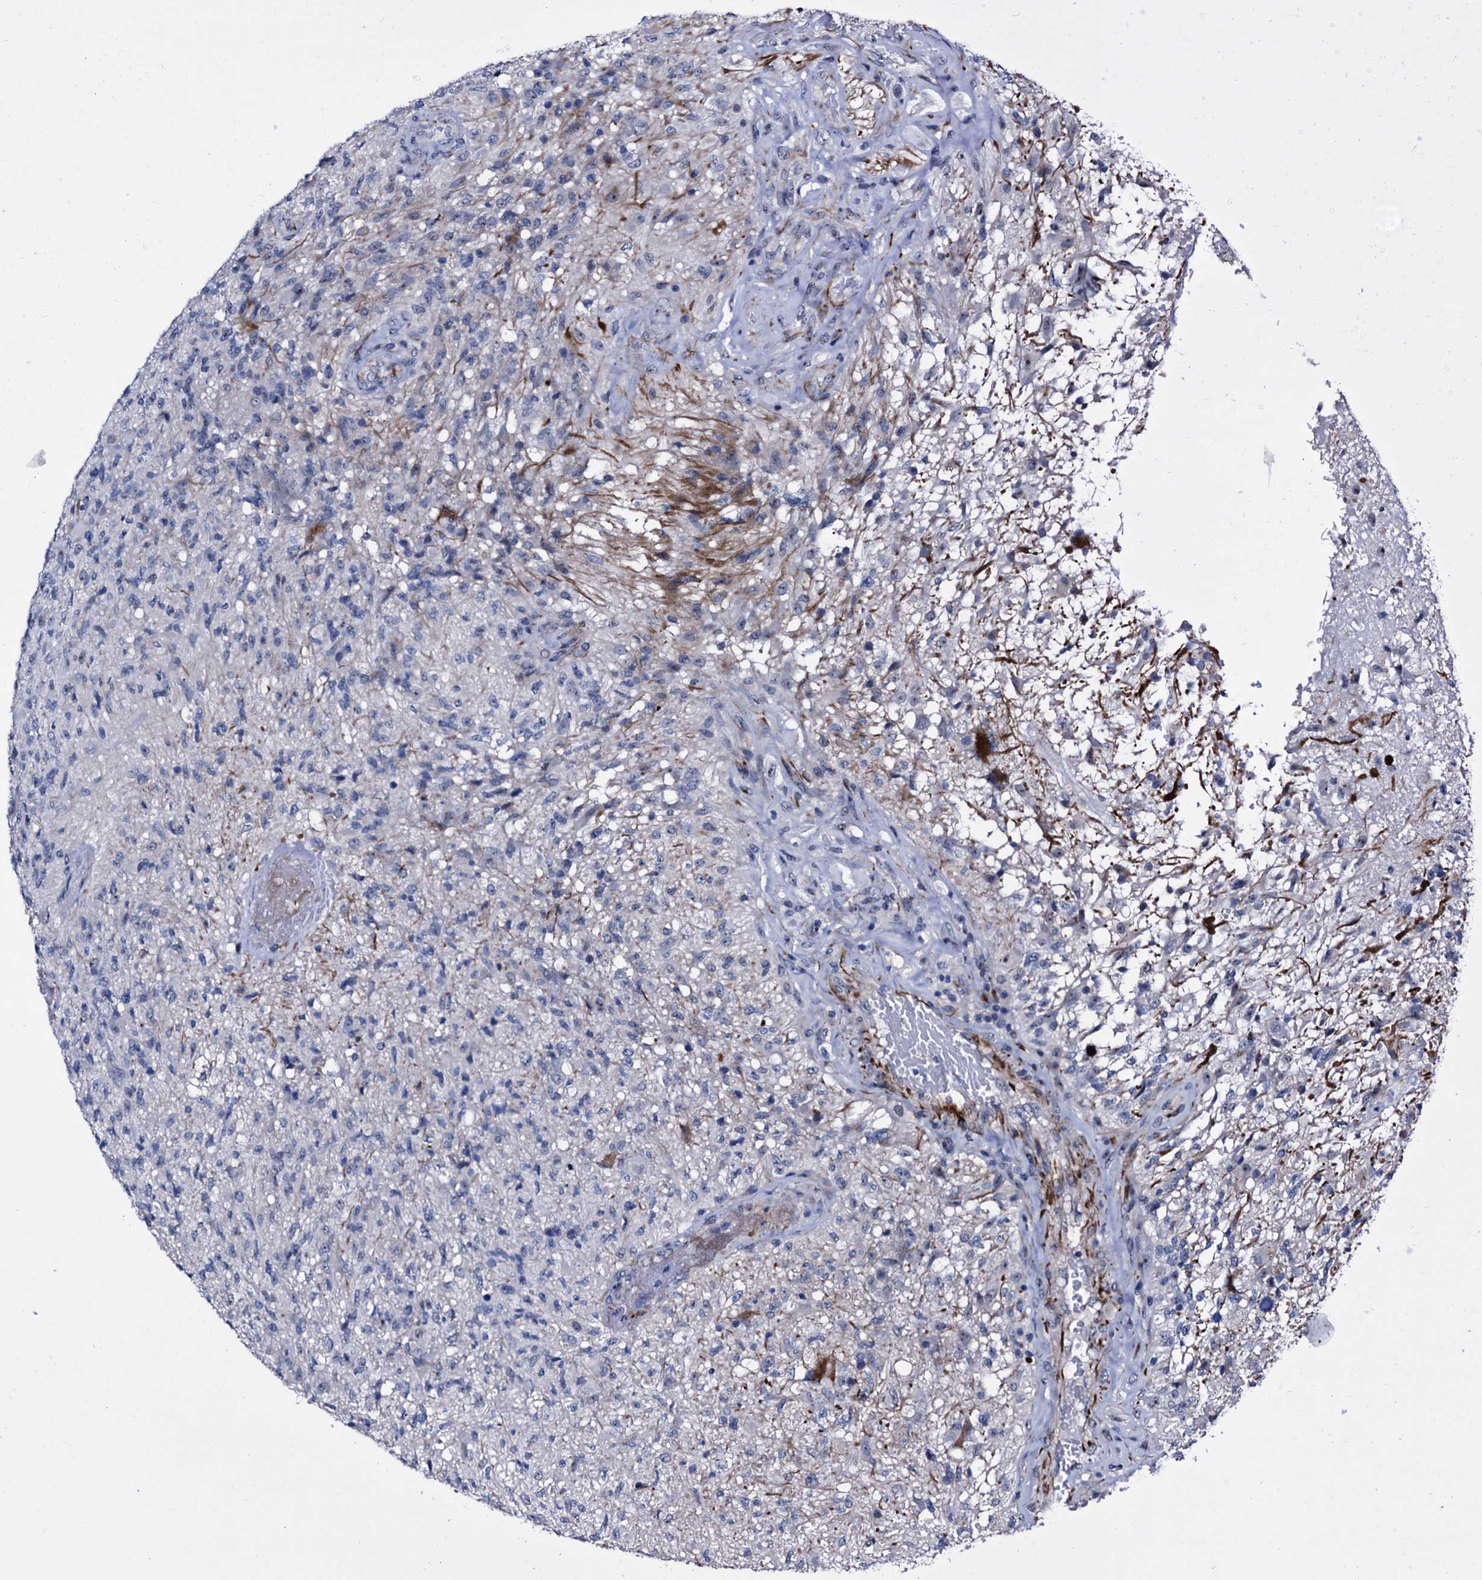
{"staining": {"intensity": "negative", "quantity": "none", "location": "none"}, "tissue": "glioma", "cell_type": "Tumor cells", "image_type": "cancer", "snomed": [{"axis": "morphology", "description": "Glioma, malignant, High grade"}, {"axis": "topography", "description": "Brain"}], "caption": "Glioma was stained to show a protein in brown. There is no significant staining in tumor cells.", "gene": "EMG1", "patient": {"sex": "male", "age": 56}}